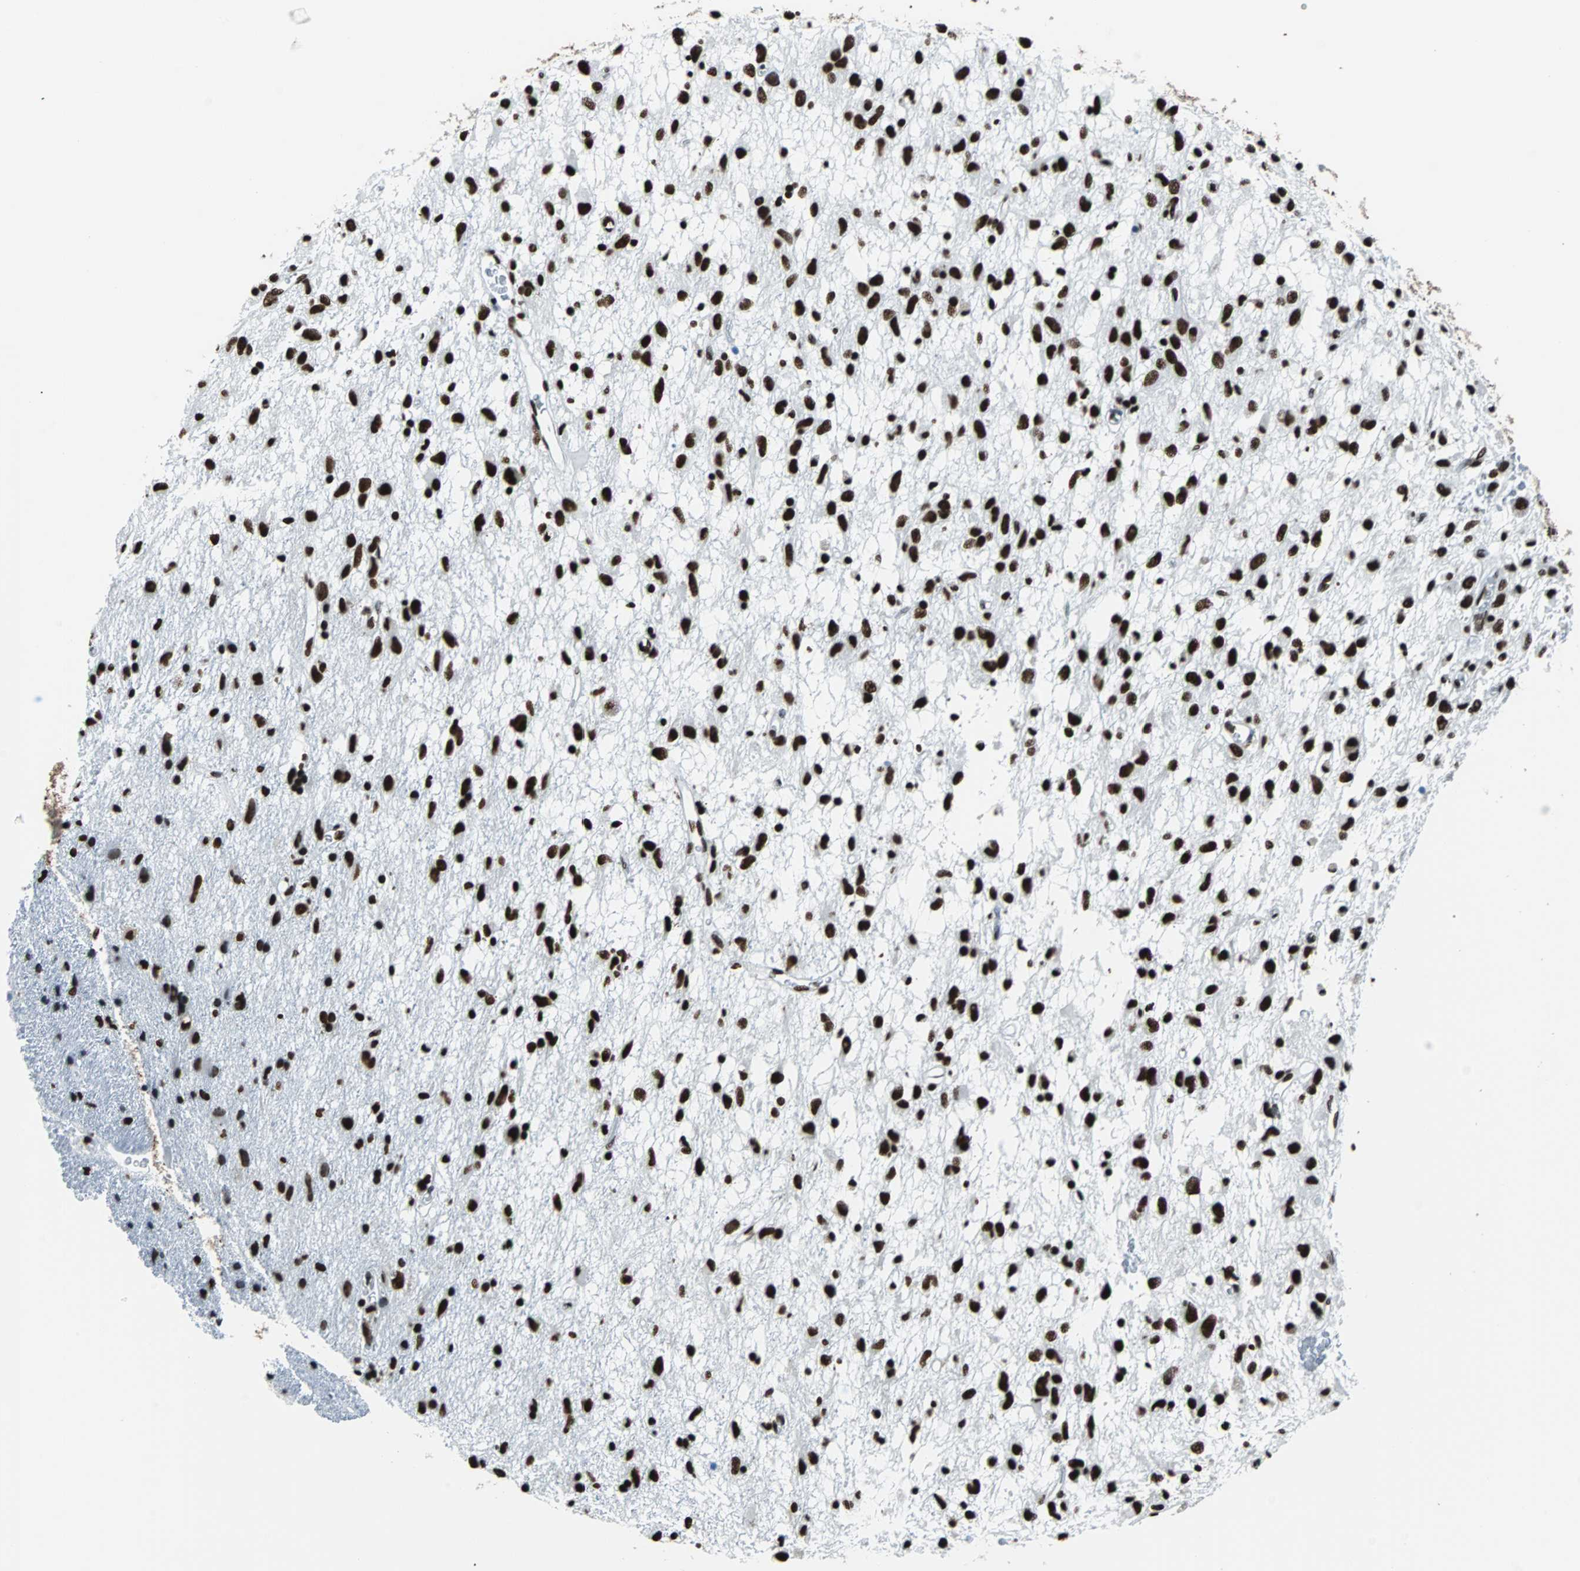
{"staining": {"intensity": "strong", "quantity": ">75%", "location": "nuclear"}, "tissue": "glioma", "cell_type": "Tumor cells", "image_type": "cancer", "snomed": [{"axis": "morphology", "description": "Glioma, malignant, Low grade"}, {"axis": "topography", "description": "Brain"}], "caption": "Glioma was stained to show a protein in brown. There is high levels of strong nuclear staining in approximately >75% of tumor cells. The staining was performed using DAB, with brown indicating positive protein expression. Nuclei are stained blue with hematoxylin.", "gene": "FUBP1", "patient": {"sex": "male", "age": 77}}